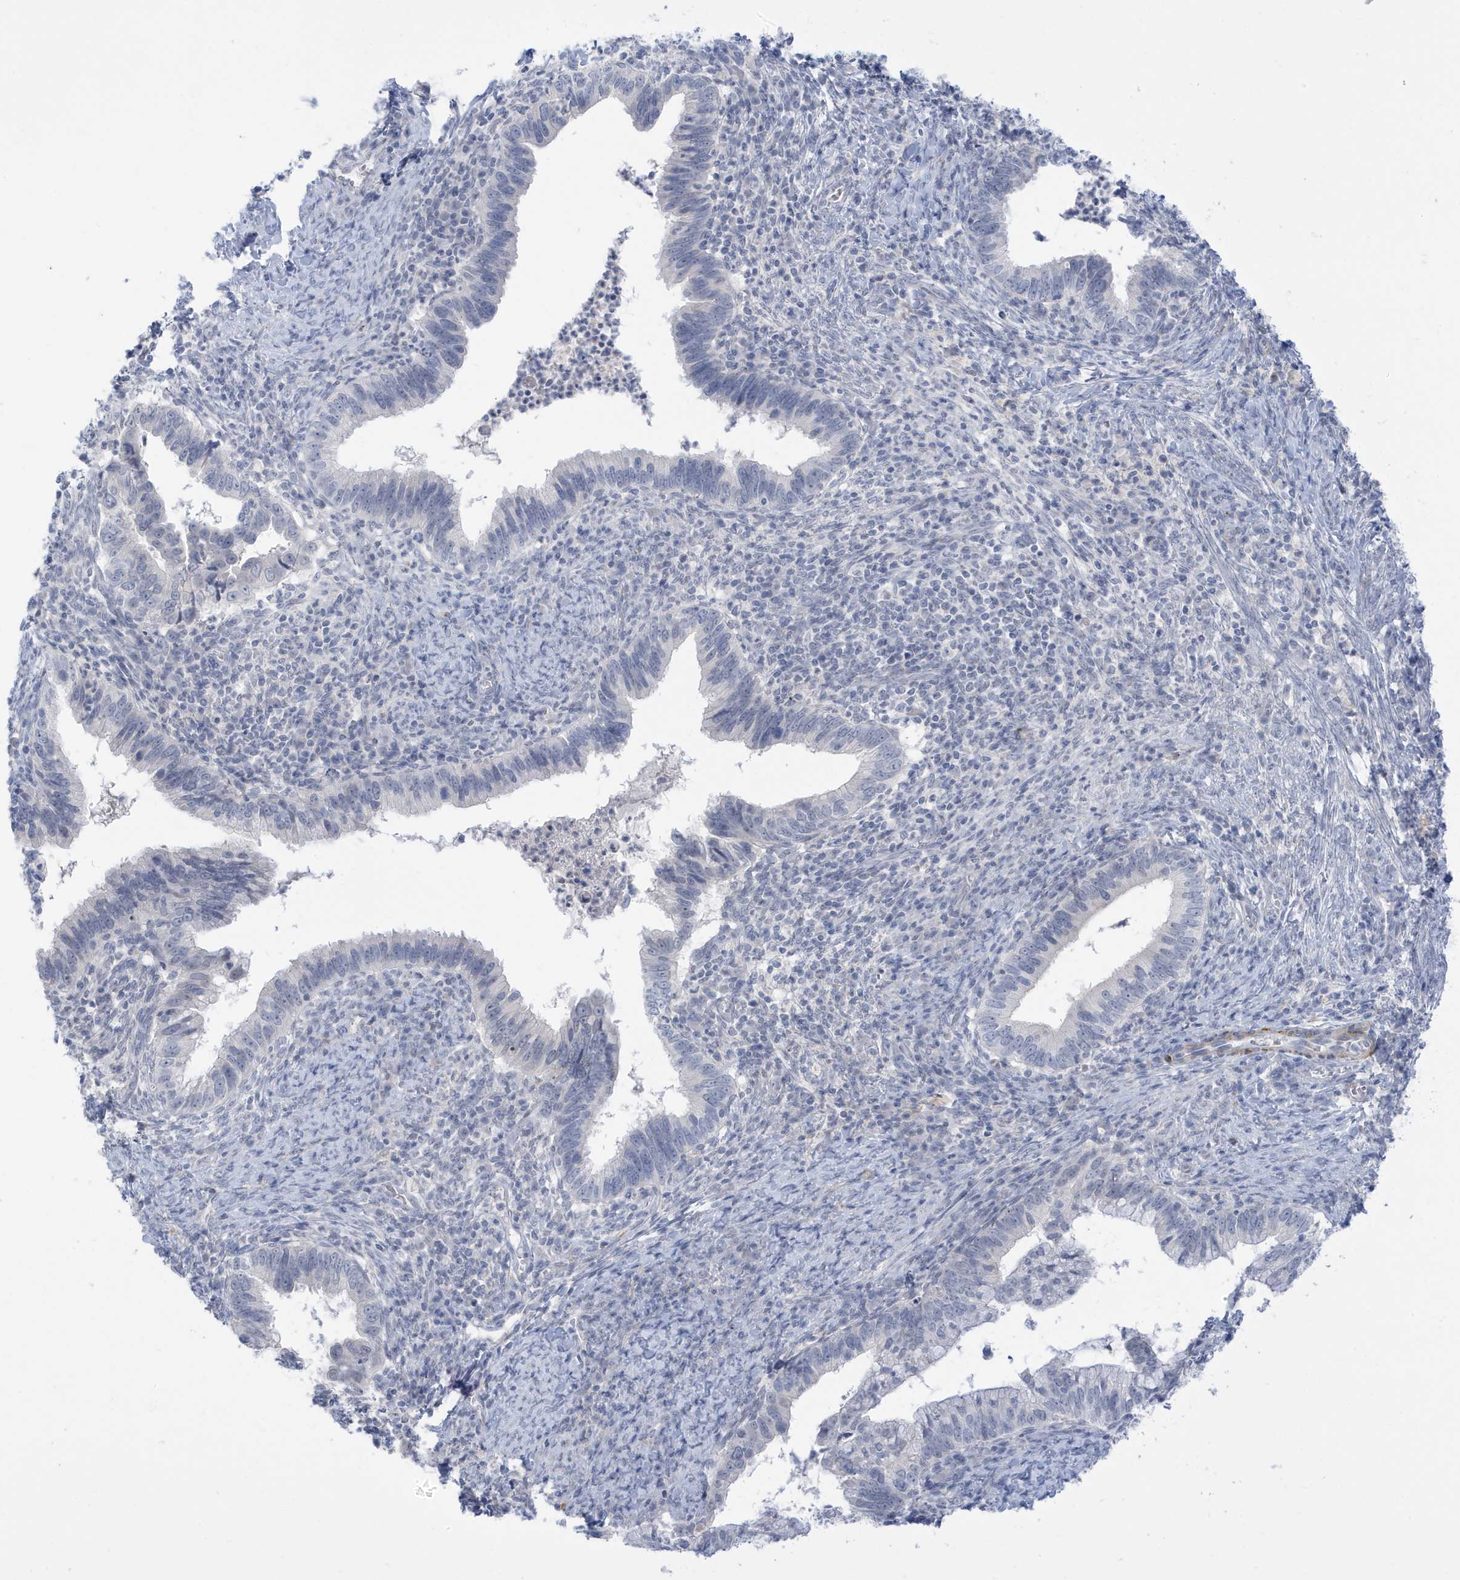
{"staining": {"intensity": "negative", "quantity": "none", "location": "none"}, "tissue": "cervical cancer", "cell_type": "Tumor cells", "image_type": "cancer", "snomed": [{"axis": "morphology", "description": "Adenocarcinoma, NOS"}, {"axis": "topography", "description": "Cervix"}], "caption": "Immunohistochemistry of human cervical cancer (adenocarcinoma) shows no positivity in tumor cells.", "gene": "PERM1", "patient": {"sex": "female", "age": 36}}